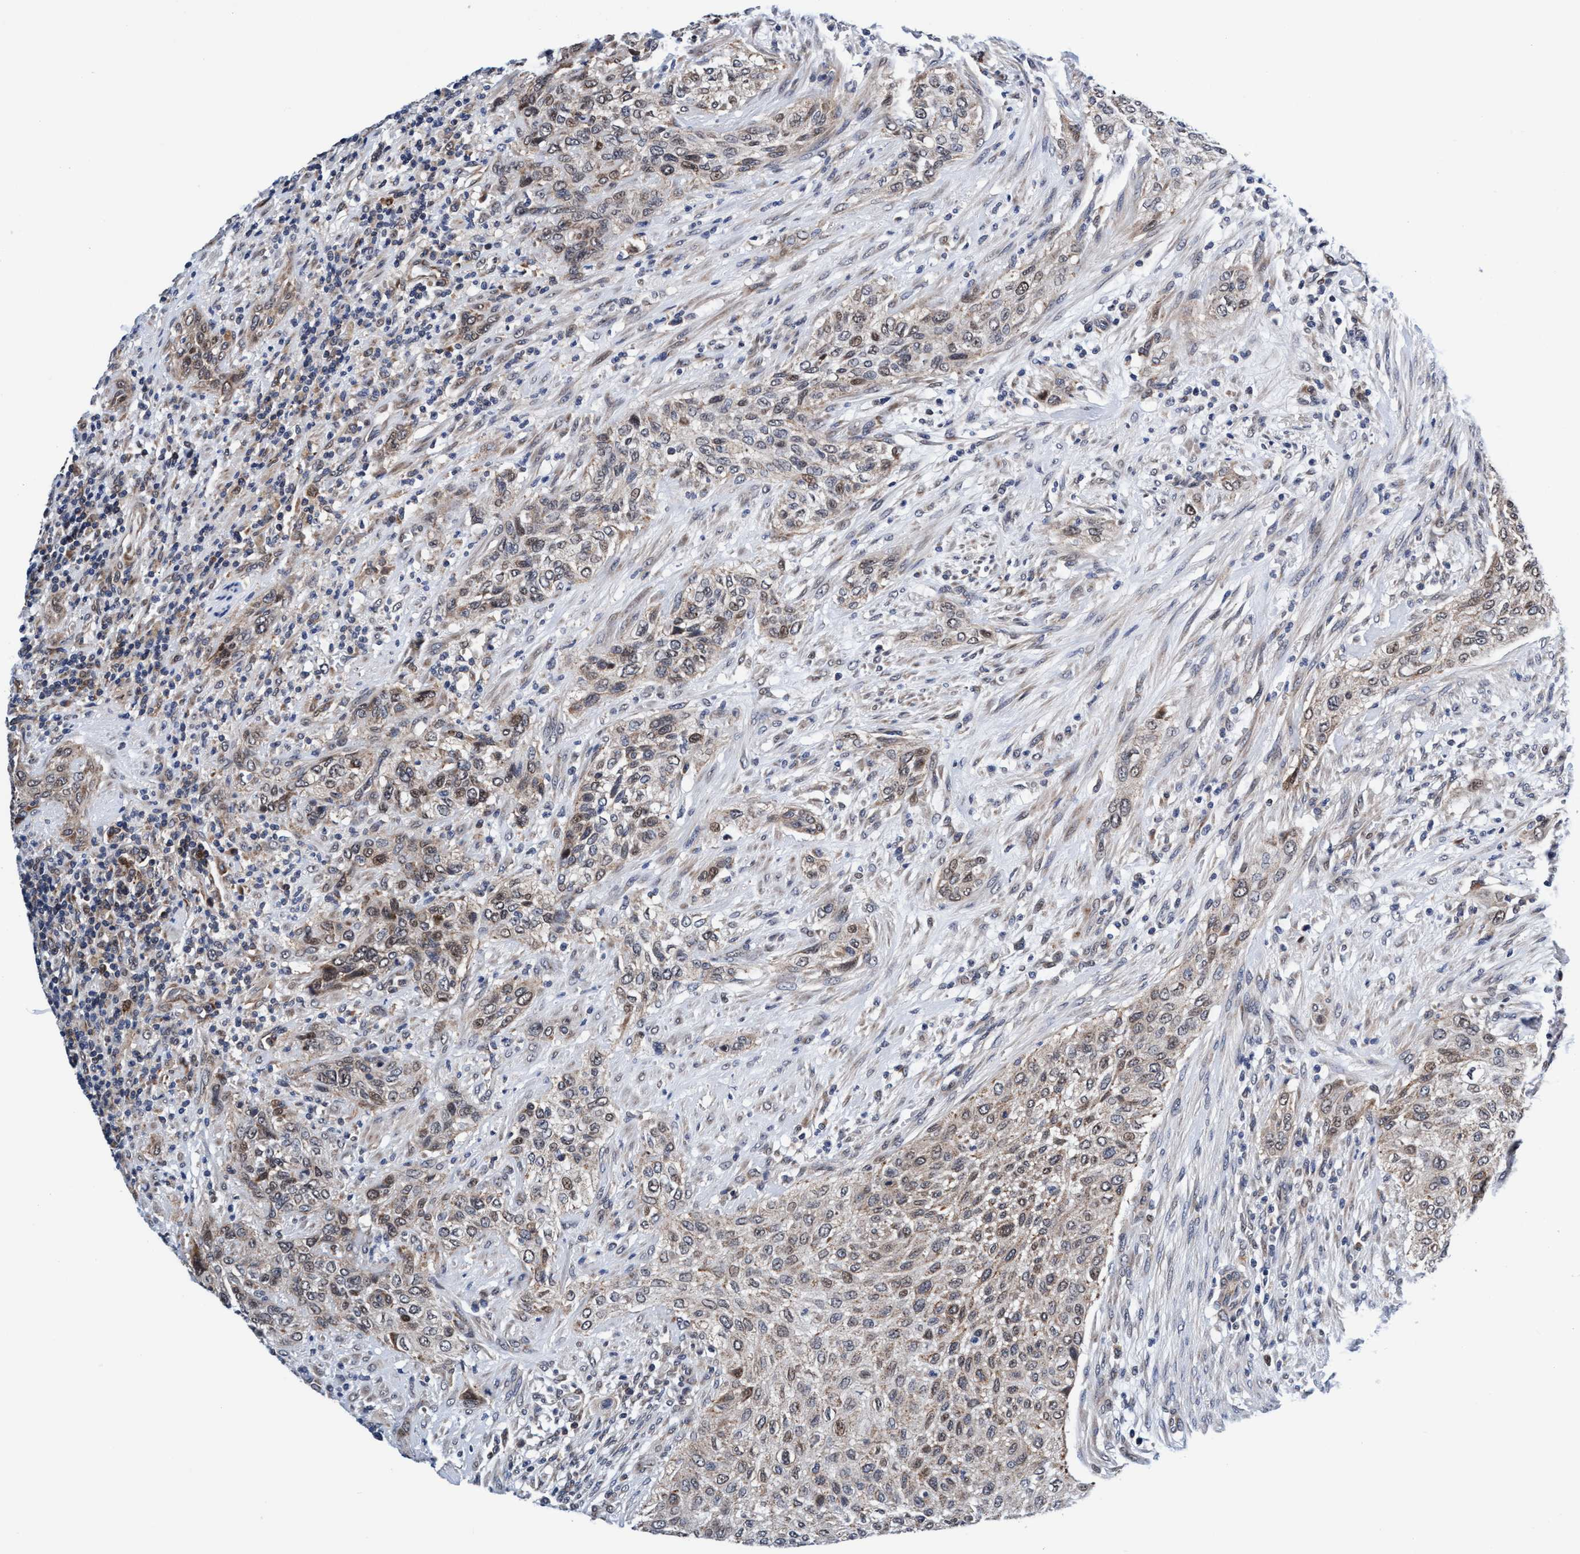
{"staining": {"intensity": "moderate", "quantity": "25%-75%", "location": "cytoplasmic/membranous"}, "tissue": "urothelial cancer", "cell_type": "Tumor cells", "image_type": "cancer", "snomed": [{"axis": "morphology", "description": "Urothelial carcinoma, Low grade"}, {"axis": "morphology", "description": "Urothelial carcinoma, High grade"}, {"axis": "topography", "description": "Urinary bladder"}], "caption": "Immunohistochemical staining of urothelial carcinoma (low-grade) shows medium levels of moderate cytoplasmic/membranous staining in approximately 25%-75% of tumor cells. (DAB IHC with brightfield microscopy, high magnification).", "gene": "AGAP2", "patient": {"sex": "male", "age": 35}}